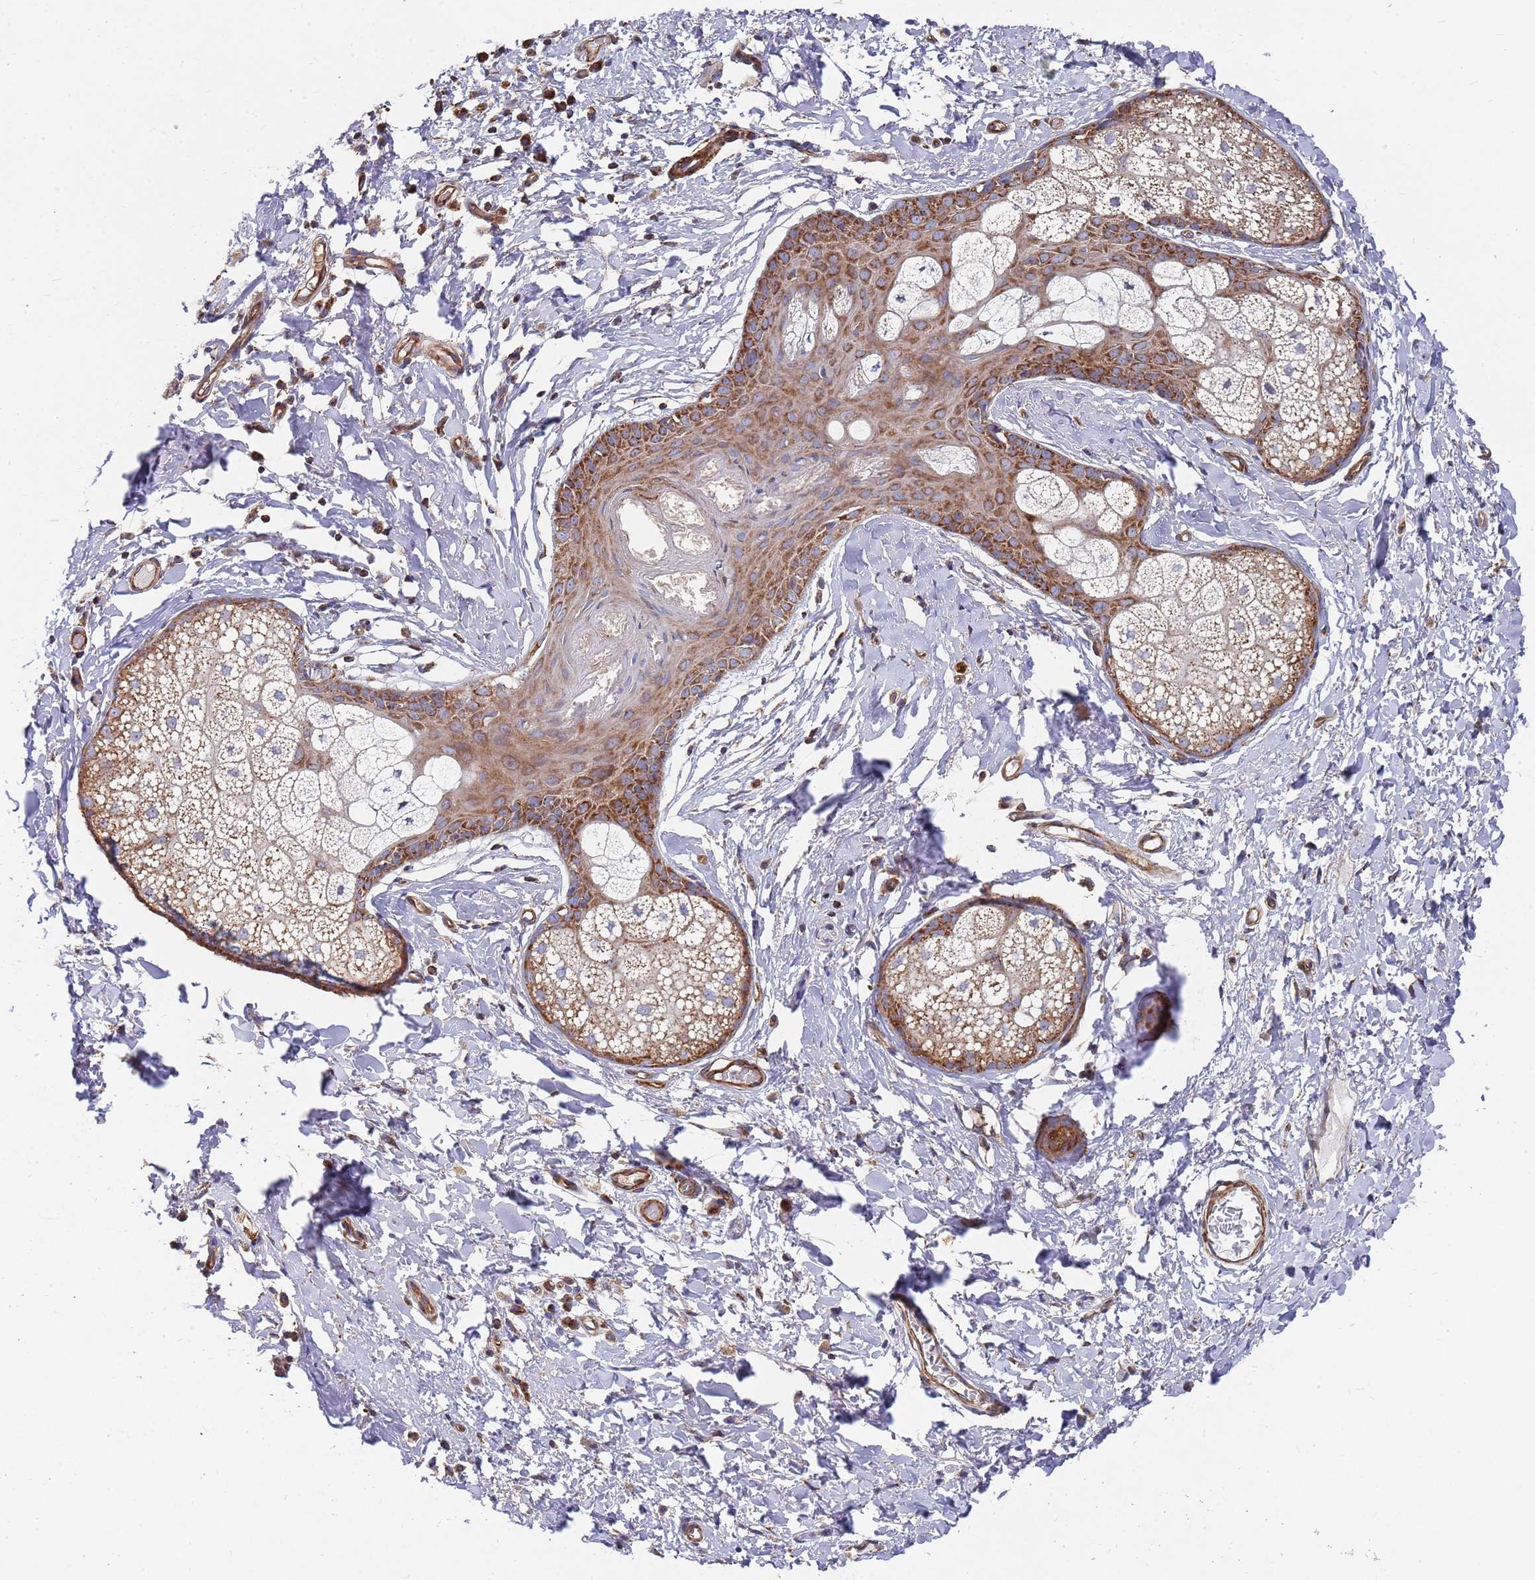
{"staining": {"intensity": "strong", "quantity": "25%-75%", "location": "cytoplasmic/membranous"}, "tissue": "skin", "cell_type": "Epidermal cells", "image_type": "normal", "snomed": [{"axis": "morphology", "description": "Normal tissue, NOS"}, {"axis": "topography", "description": "Vulva"}], "caption": "Epidermal cells display high levels of strong cytoplasmic/membranous staining in about 25%-75% of cells in normal human skin.", "gene": "WDFY3", "patient": {"sex": "female", "age": 66}}